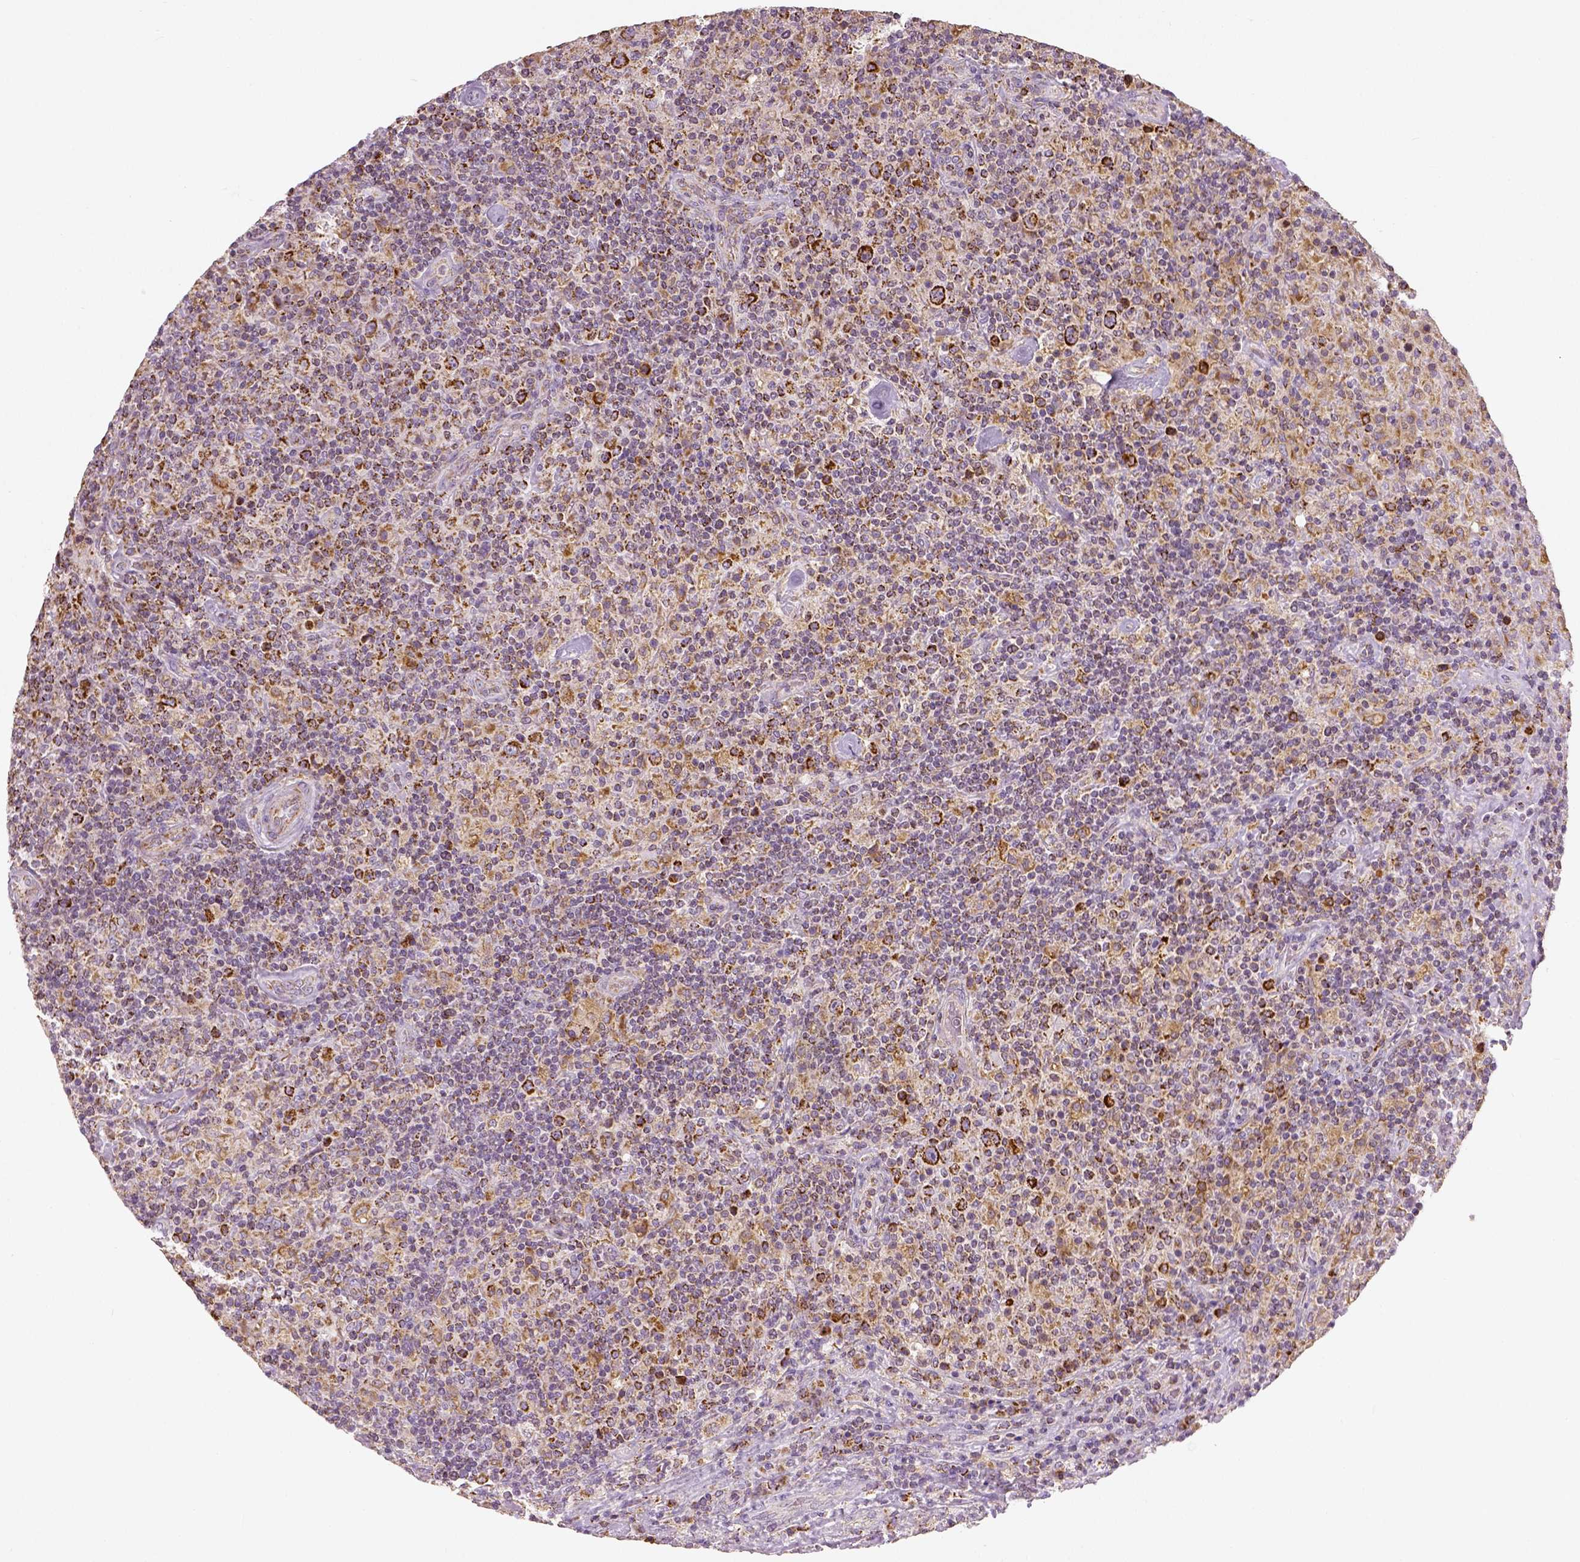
{"staining": {"intensity": "moderate", "quantity": ">75%", "location": "cytoplasmic/membranous"}, "tissue": "lymphoma", "cell_type": "Tumor cells", "image_type": "cancer", "snomed": [{"axis": "morphology", "description": "Hodgkin's disease, NOS"}, {"axis": "topography", "description": "Lymph node"}], "caption": "Lymphoma was stained to show a protein in brown. There is medium levels of moderate cytoplasmic/membranous positivity in approximately >75% of tumor cells.", "gene": "PGAM5", "patient": {"sex": "male", "age": 70}}